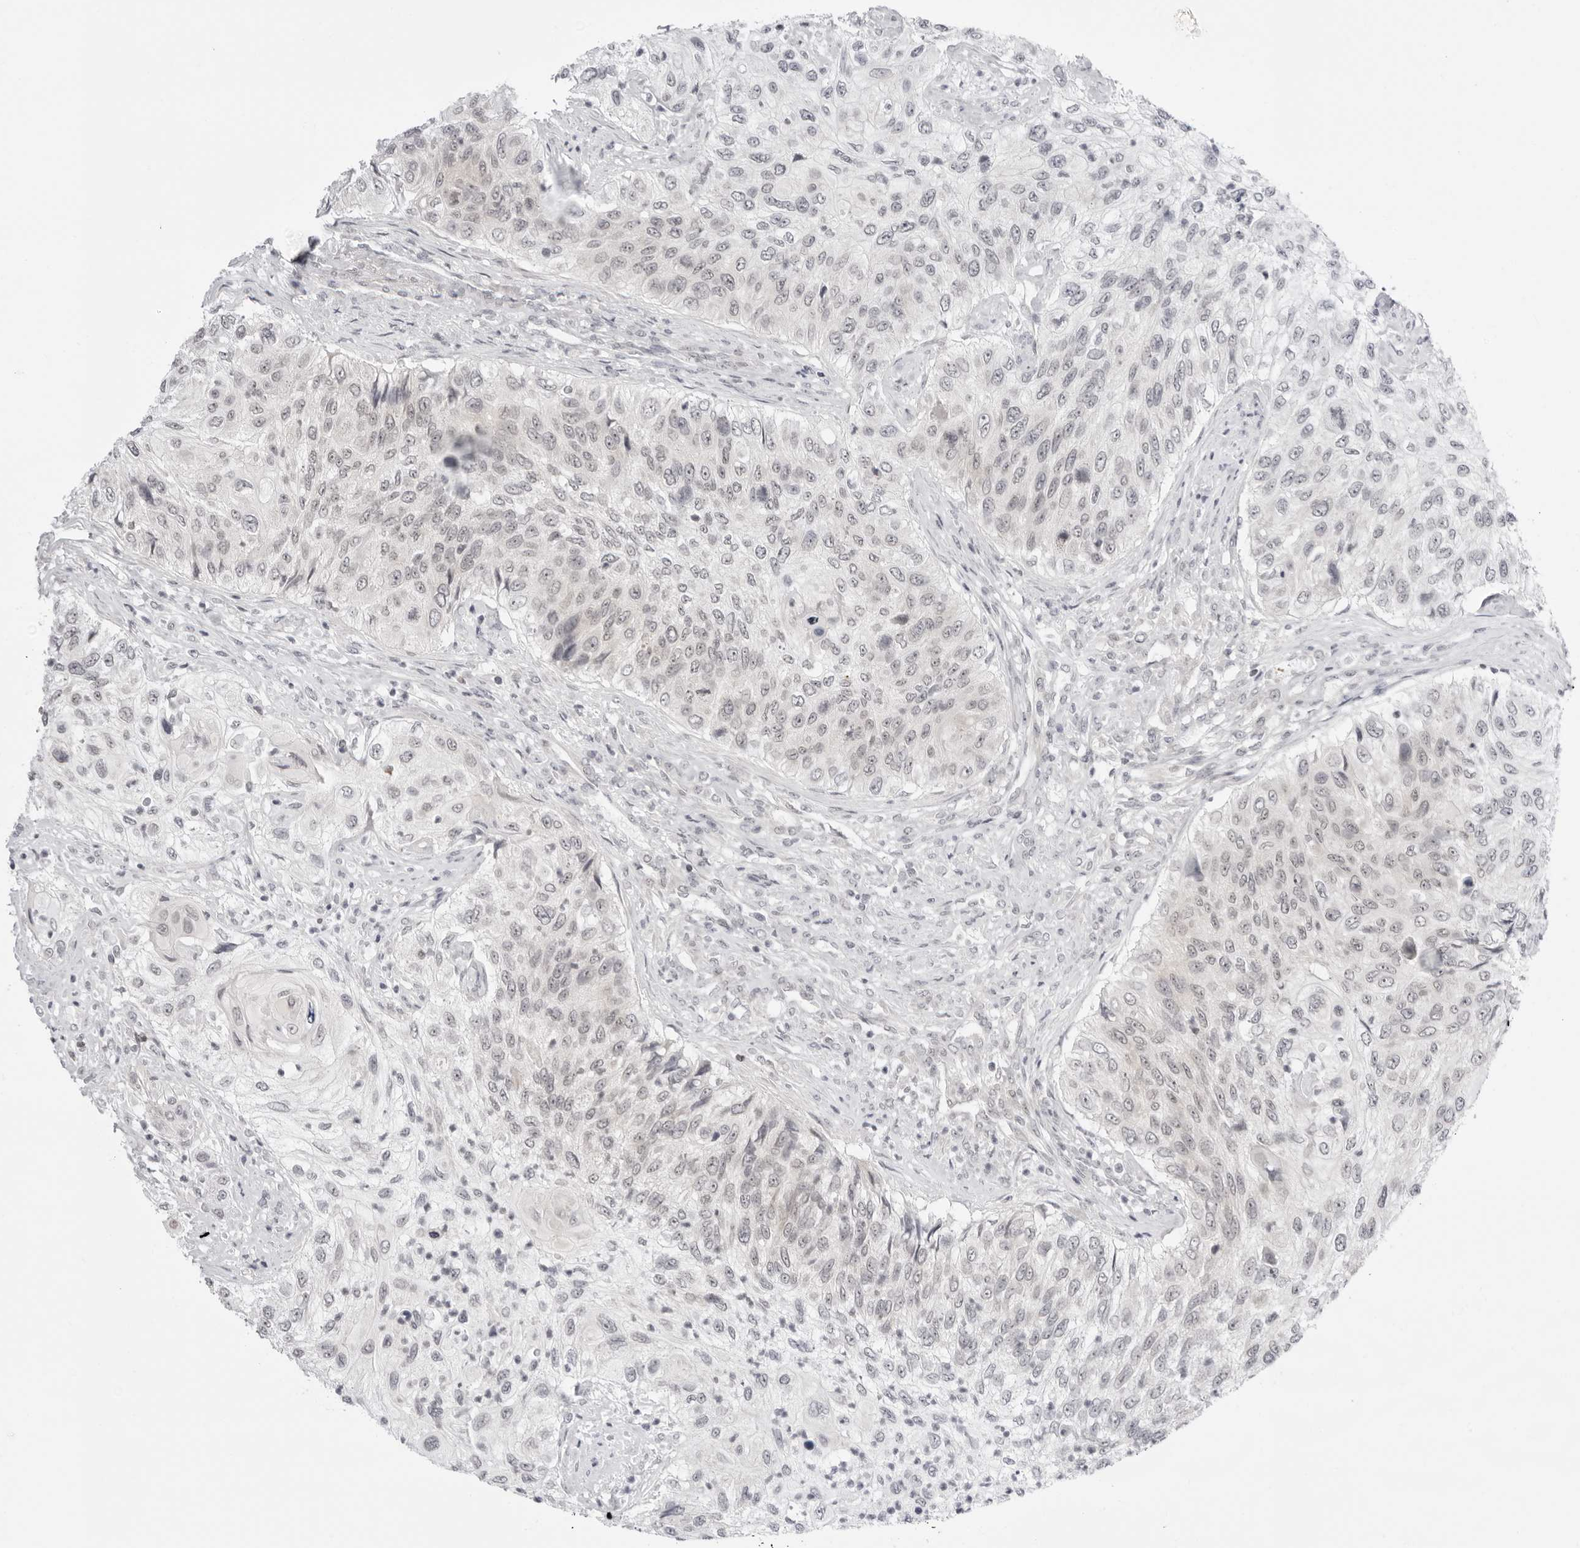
{"staining": {"intensity": "negative", "quantity": "none", "location": "none"}, "tissue": "urothelial cancer", "cell_type": "Tumor cells", "image_type": "cancer", "snomed": [{"axis": "morphology", "description": "Urothelial carcinoma, High grade"}, {"axis": "topography", "description": "Urinary bladder"}], "caption": "Urothelial cancer was stained to show a protein in brown. There is no significant positivity in tumor cells. The staining was performed using DAB to visualize the protein expression in brown, while the nuclei were stained in blue with hematoxylin (Magnification: 20x).", "gene": "PPP2R5C", "patient": {"sex": "female", "age": 60}}